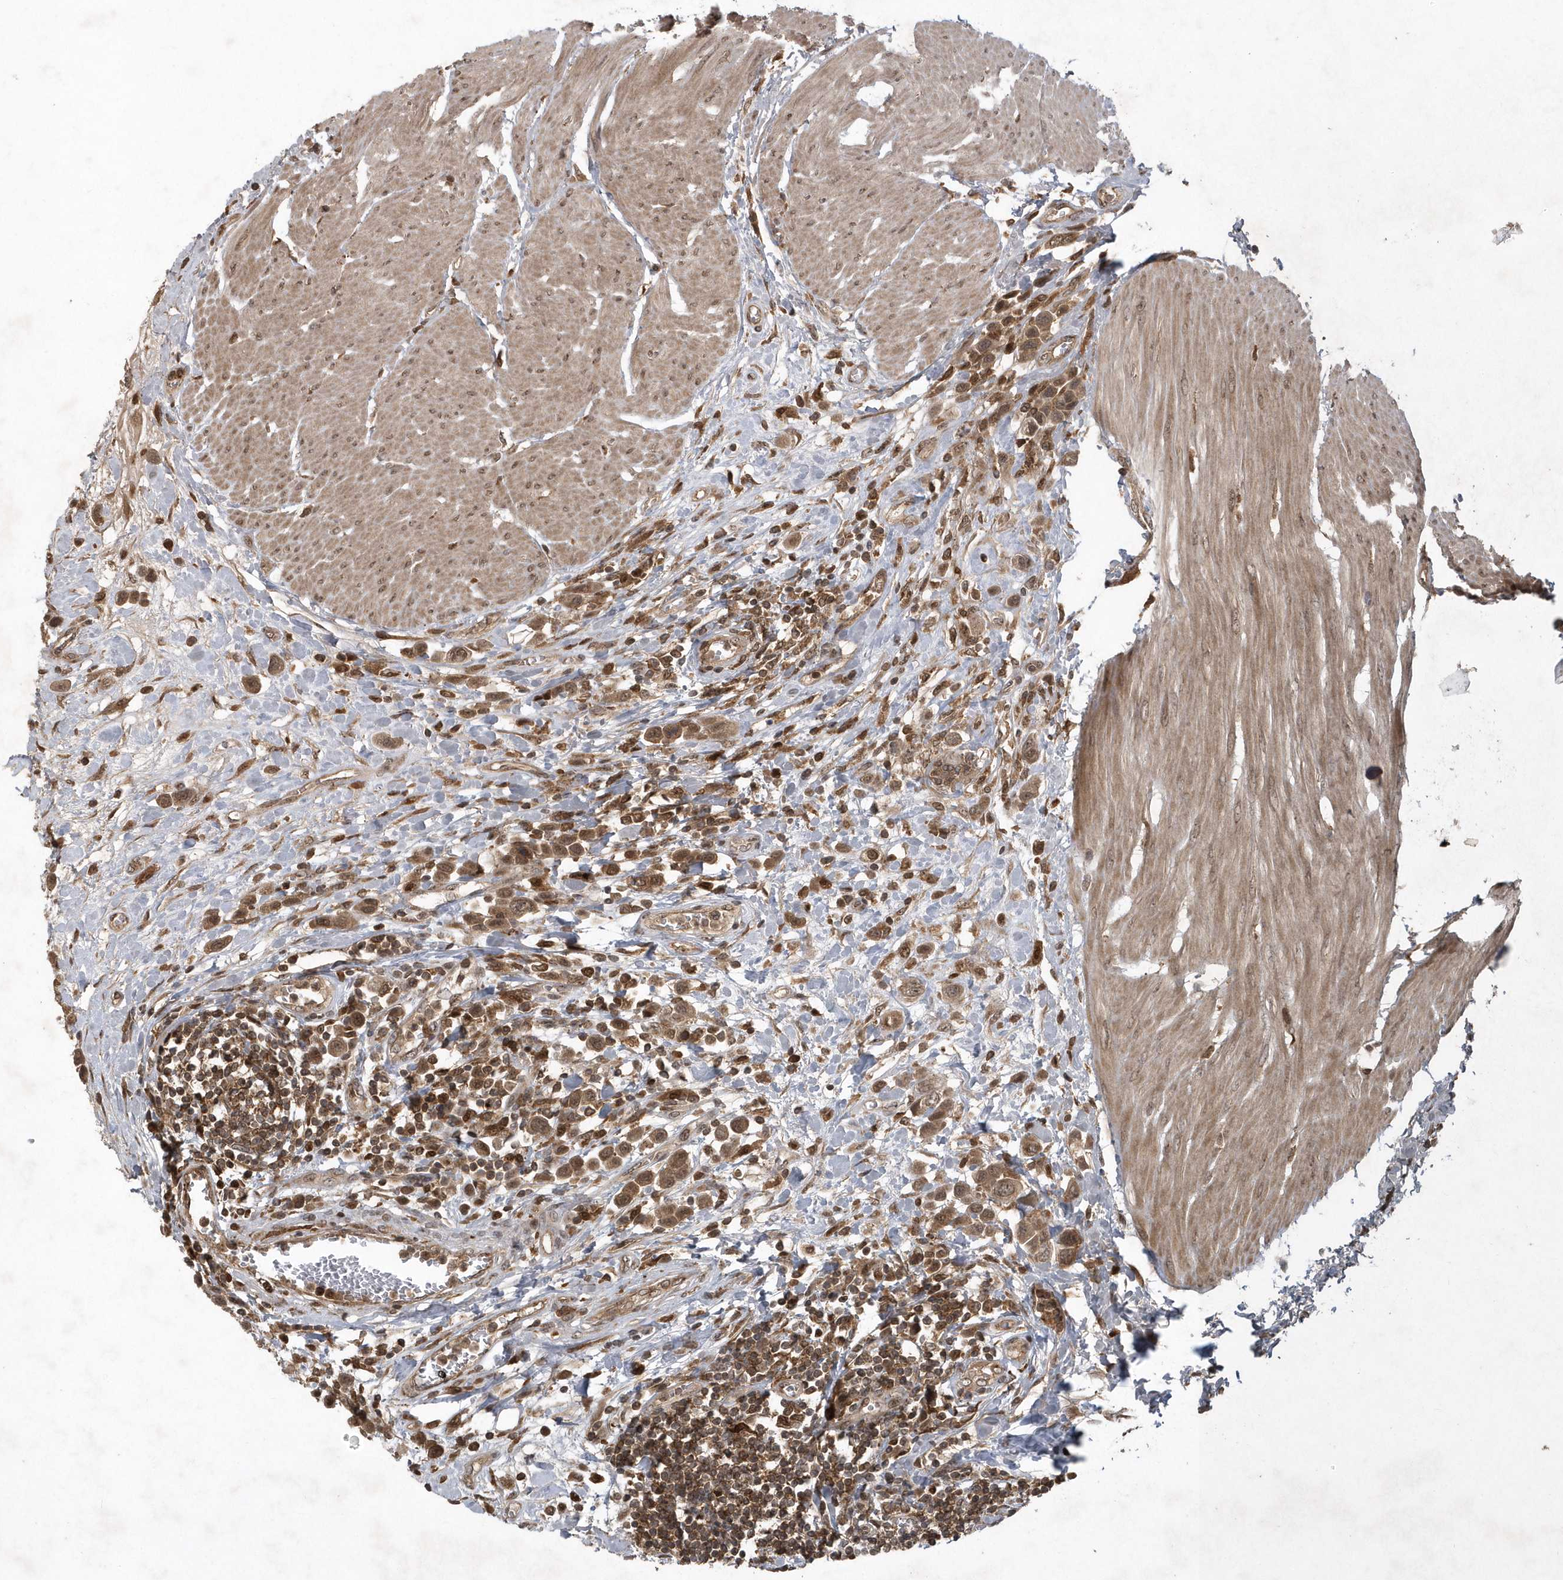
{"staining": {"intensity": "moderate", "quantity": ">75%", "location": "cytoplasmic/membranous"}, "tissue": "urothelial cancer", "cell_type": "Tumor cells", "image_type": "cancer", "snomed": [{"axis": "morphology", "description": "Urothelial carcinoma, High grade"}, {"axis": "topography", "description": "Urinary bladder"}], "caption": "Tumor cells display medium levels of moderate cytoplasmic/membranous staining in approximately >75% of cells in urothelial cancer.", "gene": "LACC1", "patient": {"sex": "male", "age": 50}}